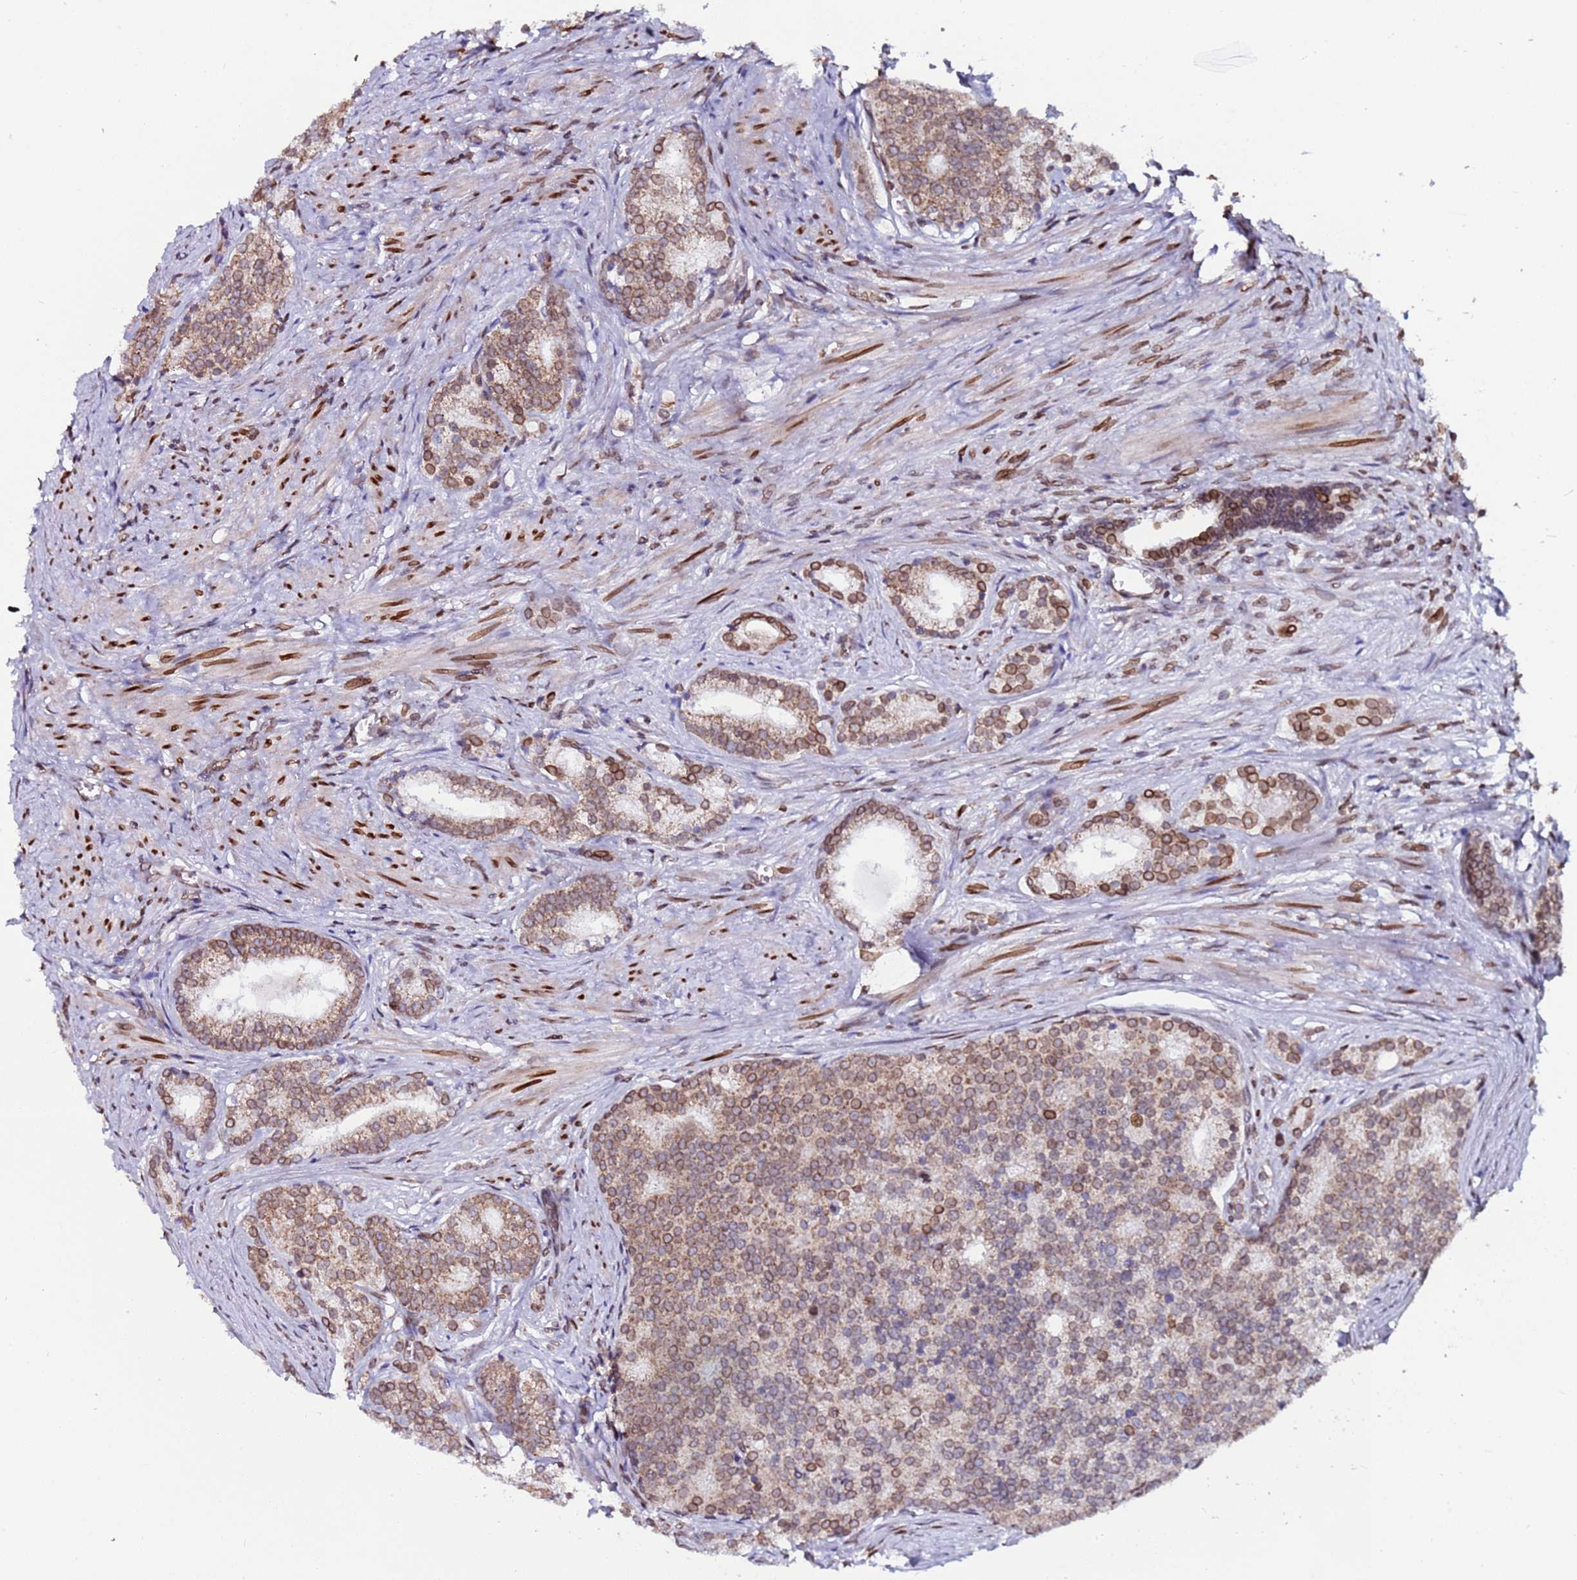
{"staining": {"intensity": "weak", "quantity": ">75%", "location": "cytoplasmic/membranous"}, "tissue": "prostate cancer", "cell_type": "Tumor cells", "image_type": "cancer", "snomed": [{"axis": "morphology", "description": "Adenocarcinoma, Low grade"}, {"axis": "topography", "description": "Prostate"}], "caption": "An immunohistochemistry photomicrograph of tumor tissue is shown. Protein staining in brown highlights weak cytoplasmic/membranous positivity in prostate cancer within tumor cells.", "gene": "TOR1AIP1", "patient": {"sex": "male", "age": 71}}